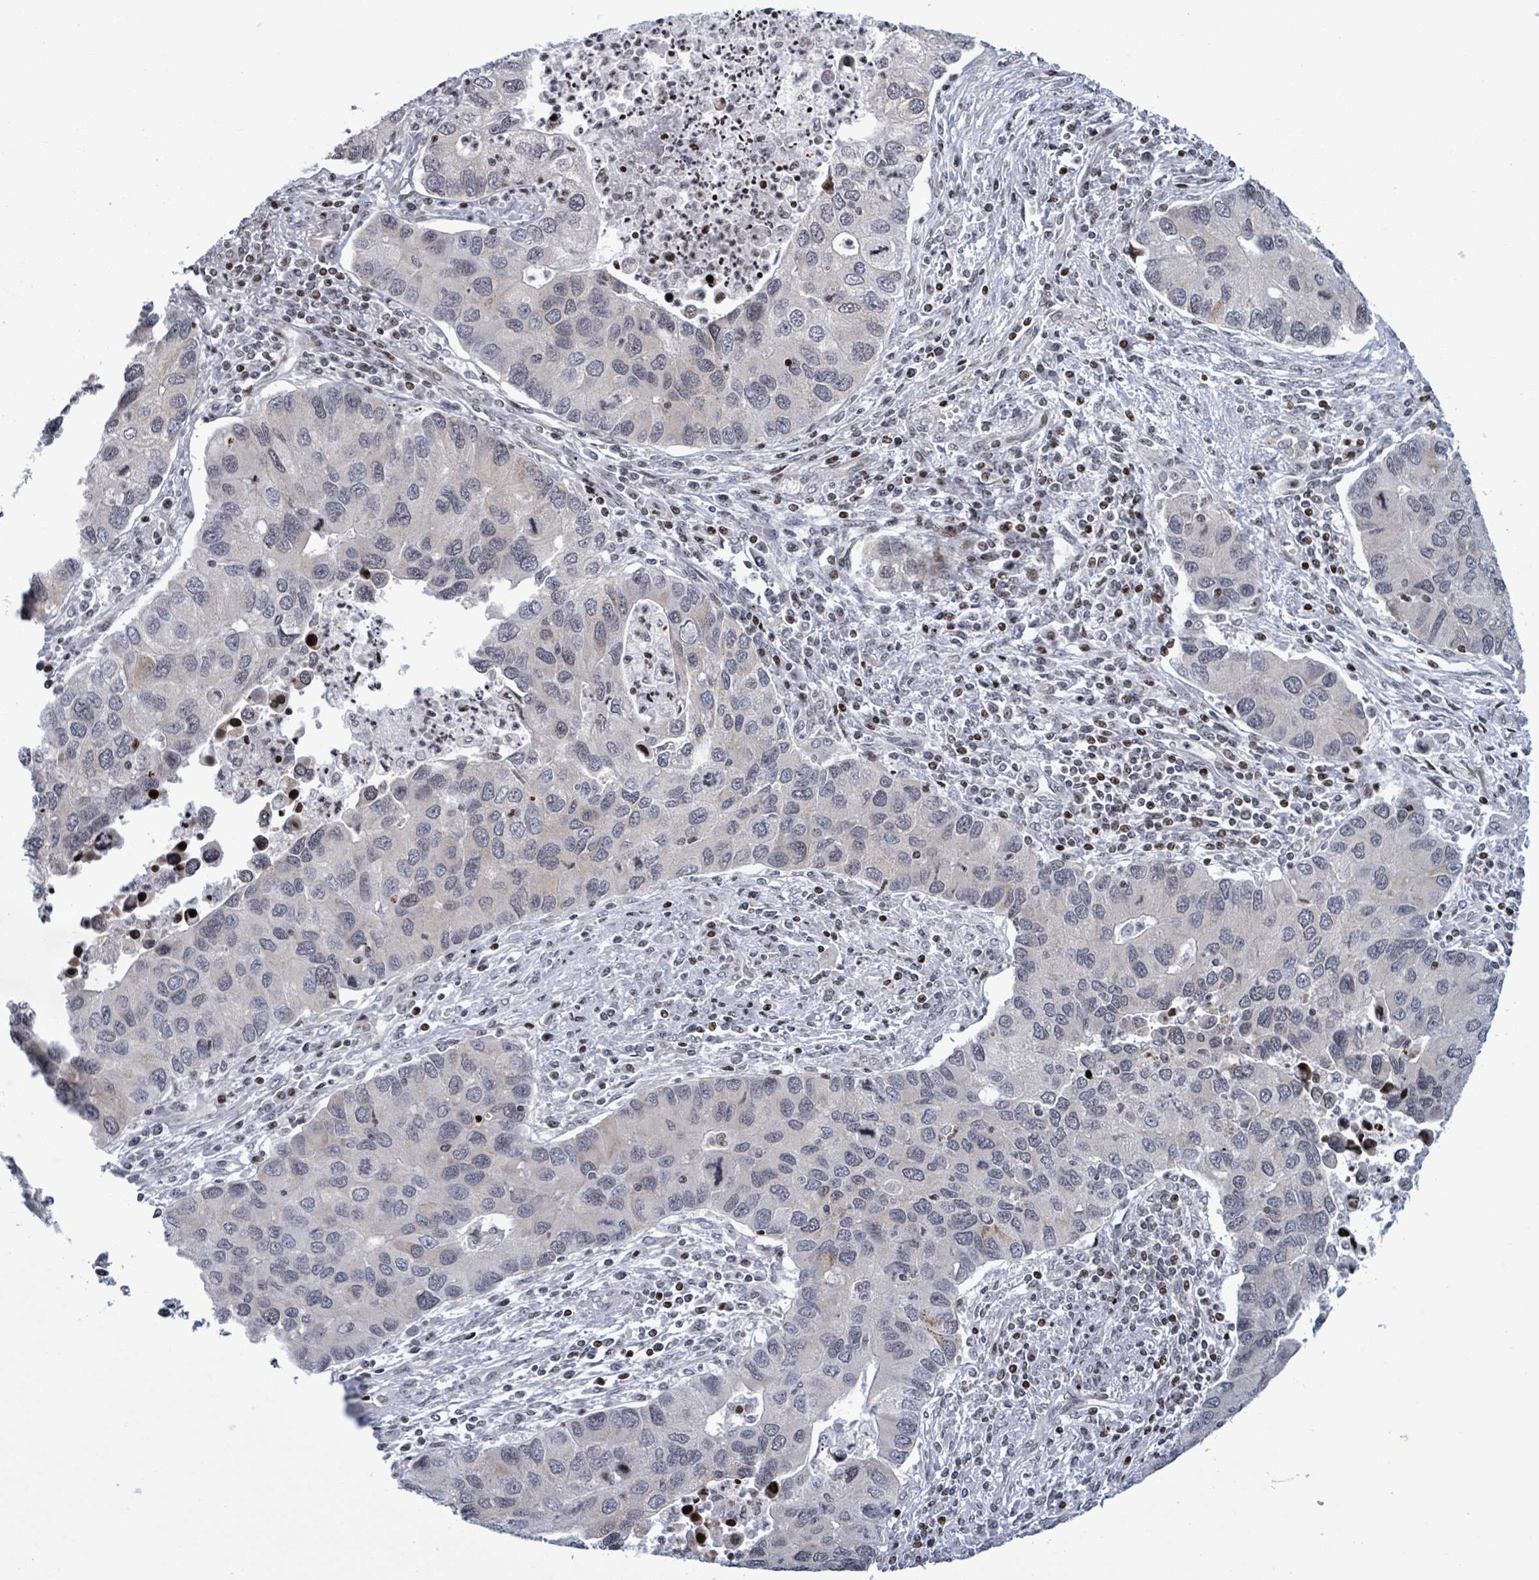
{"staining": {"intensity": "weak", "quantity": "<25%", "location": "nuclear"}, "tissue": "lung cancer", "cell_type": "Tumor cells", "image_type": "cancer", "snomed": [{"axis": "morphology", "description": "Aneuploidy"}, {"axis": "morphology", "description": "Adenocarcinoma, NOS"}, {"axis": "topography", "description": "Lymph node"}, {"axis": "topography", "description": "Lung"}], "caption": "A photomicrograph of lung adenocarcinoma stained for a protein exhibits no brown staining in tumor cells. (DAB (3,3'-diaminobenzidine) IHC visualized using brightfield microscopy, high magnification).", "gene": "FNDC4", "patient": {"sex": "female", "age": 74}}